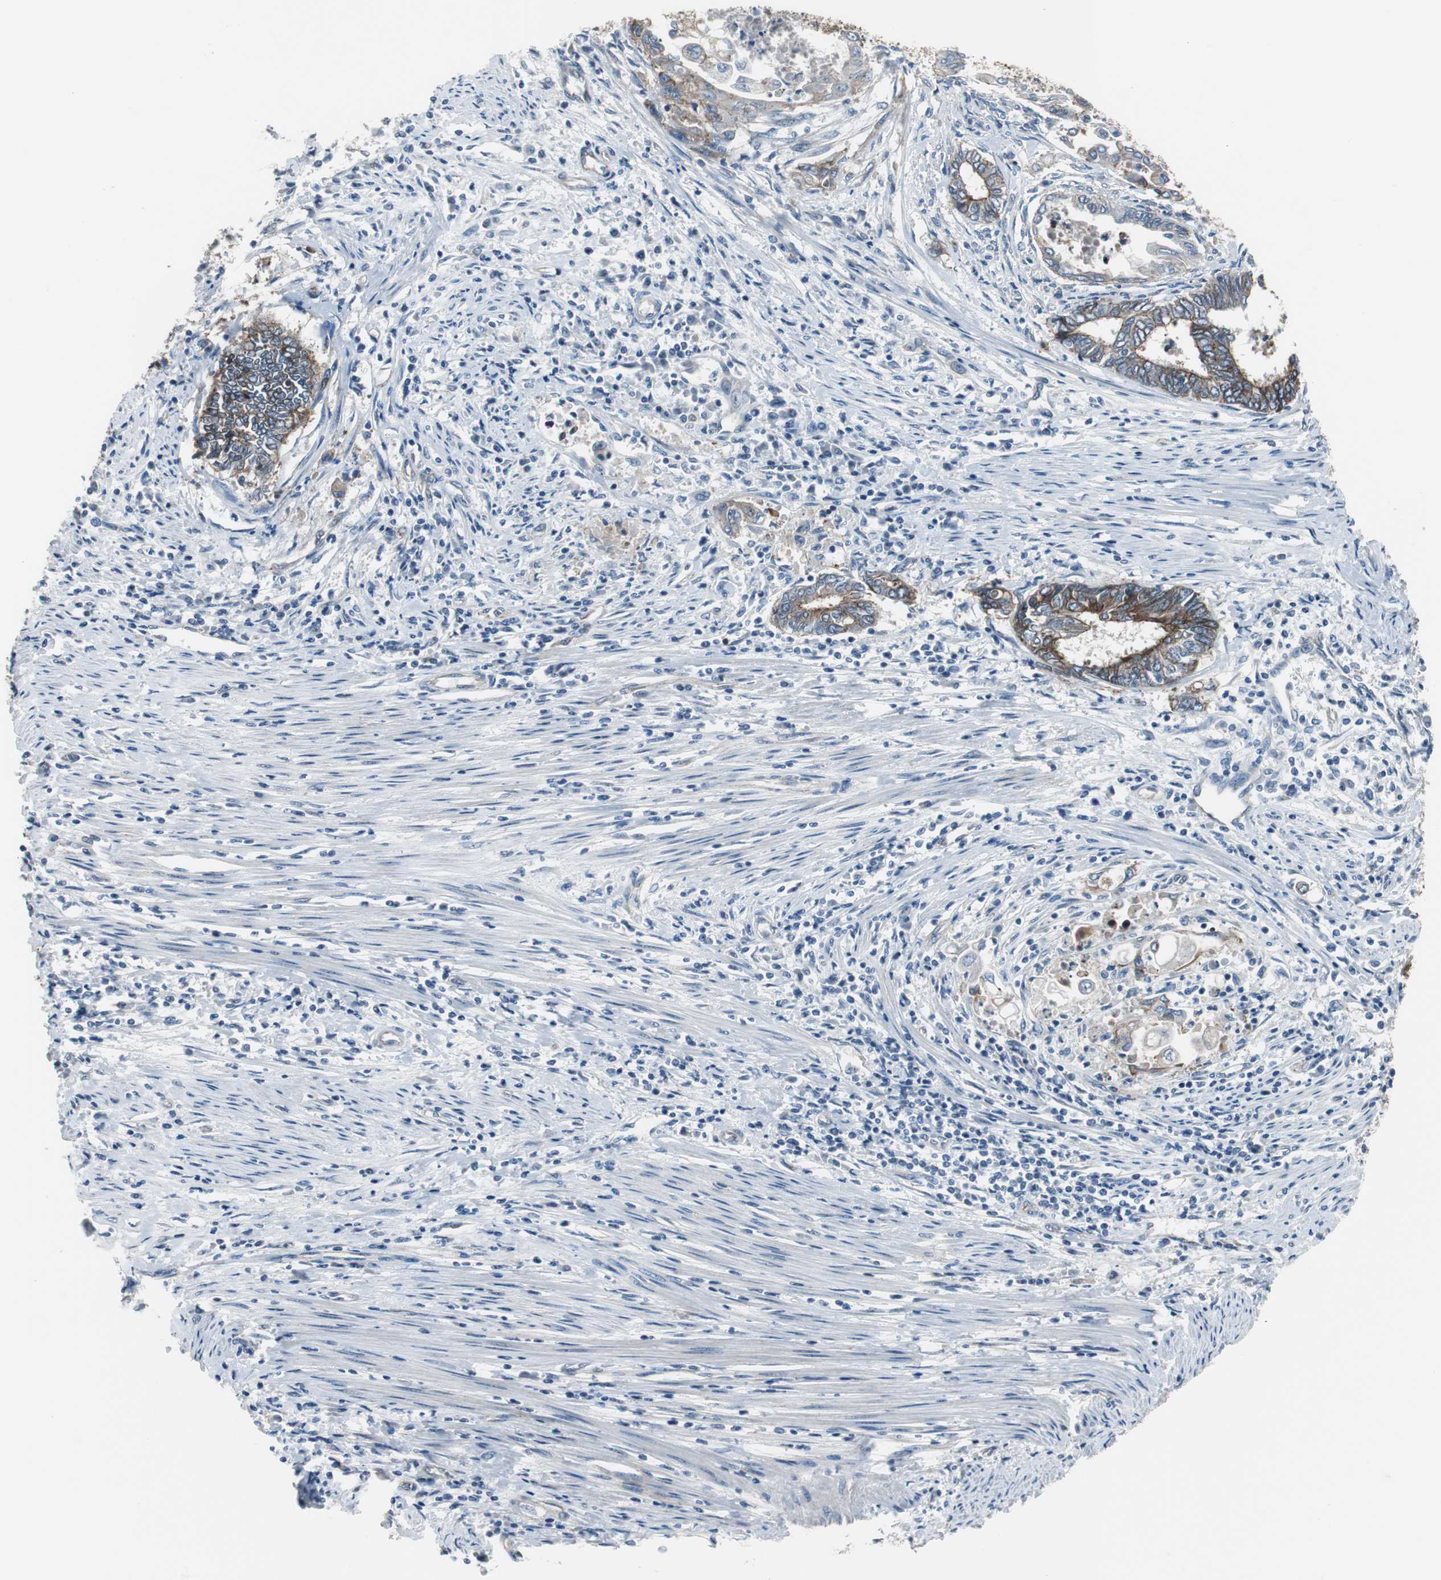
{"staining": {"intensity": "strong", "quantity": ">75%", "location": "cytoplasmic/membranous"}, "tissue": "endometrial cancer", "cell_type": "Tumor cells", "image_type": "cancer", "snomed": [{"axis": "morphology", "description": "Adenocarcinoma, NOS"}, {"axis": "topography", "description": "Uterus"}, {"axis": "topography", "description": "Endometrium"}], "caption": "Human endometrial cancer (adenocarcinoma) stained with a protein marker demonstrates strong staining in tumor cells.", "gene": "STXBP4", "patient": {"sex": "female", "age": 70}}